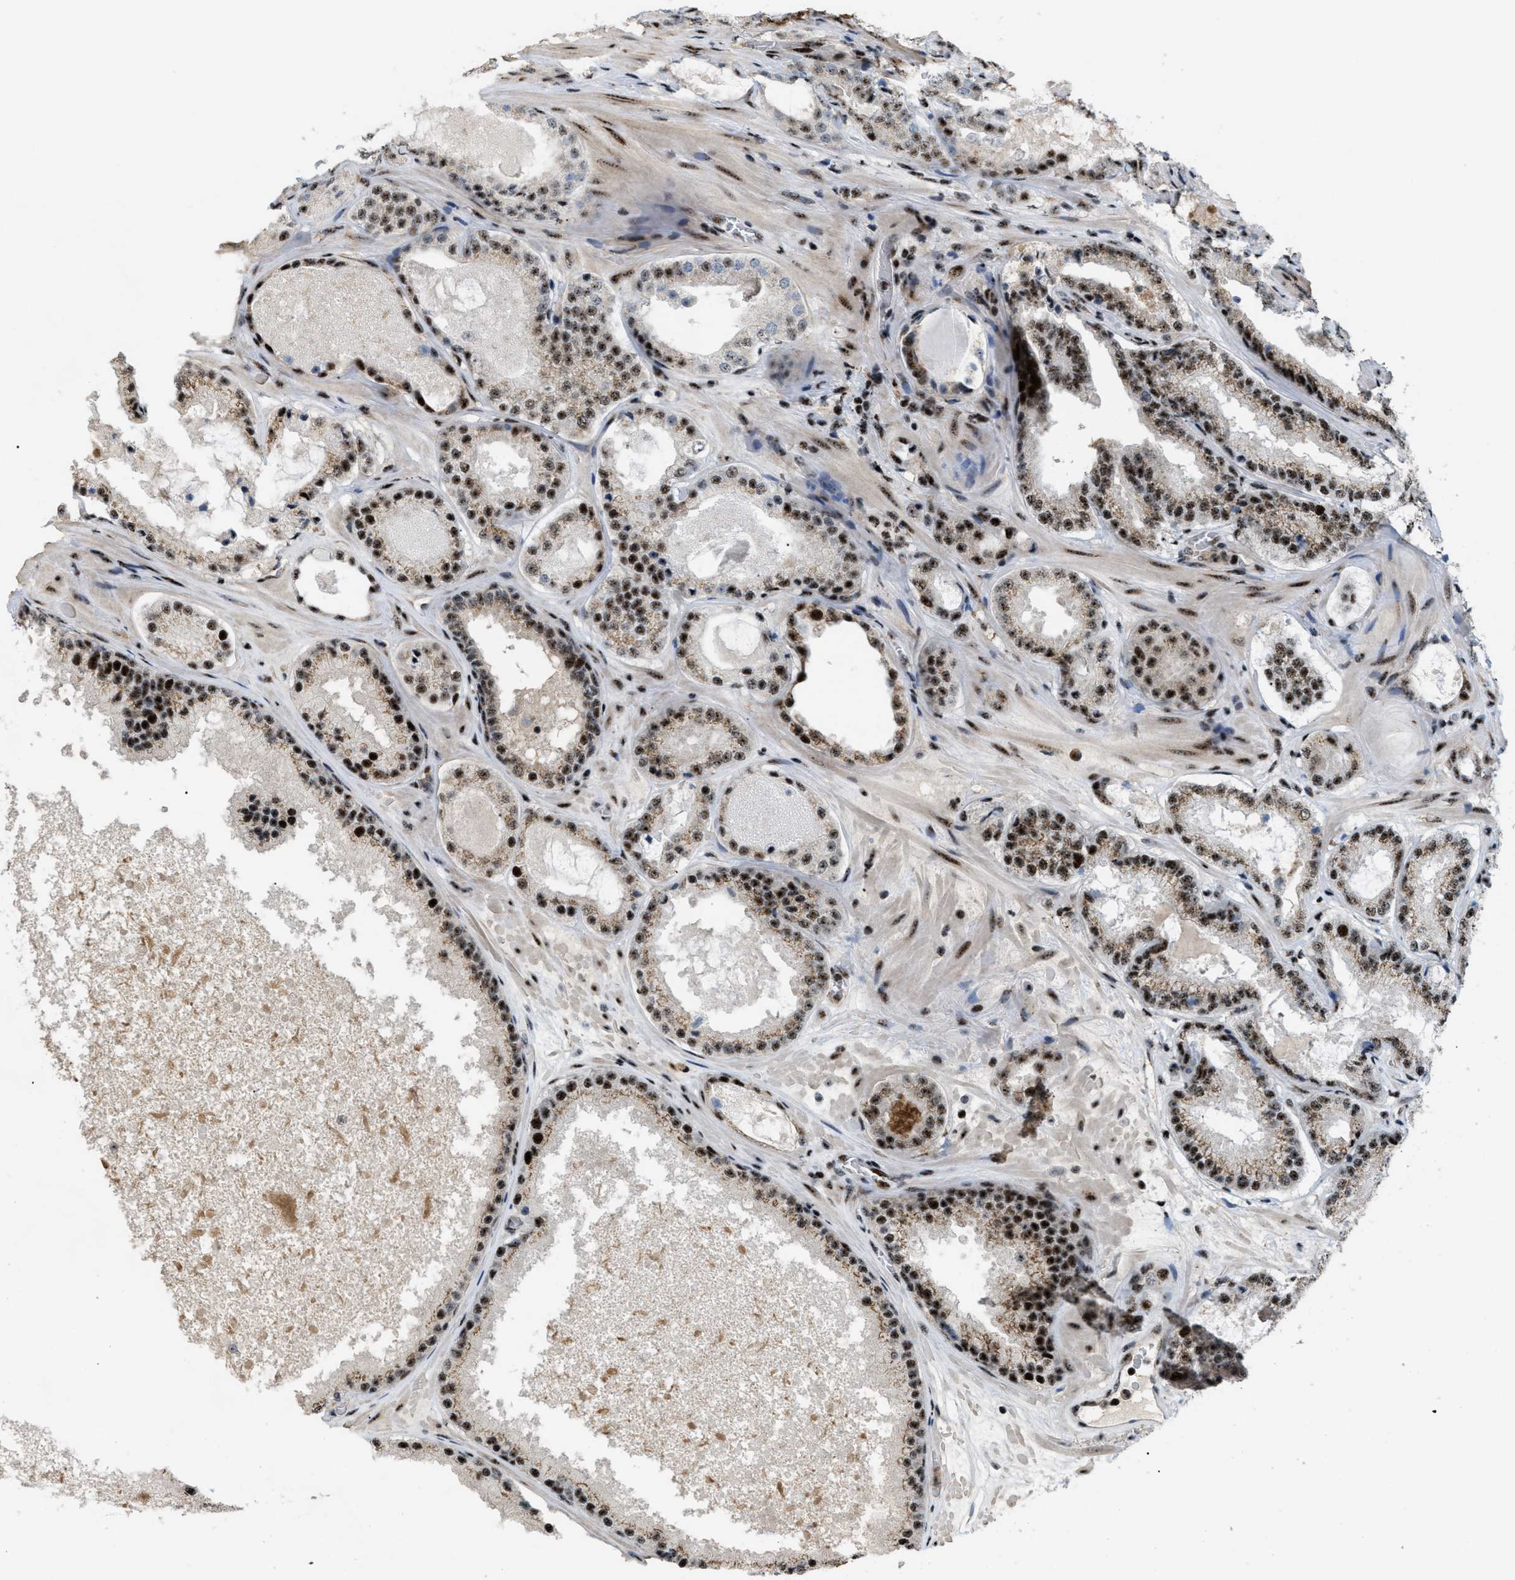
{"staining": {"intensity": "strong", "quantity": ">75%", "location": "nuclear"}, "tissue": "prostate cancer", "cell_type": "Tumor cells", "image_type": "cancer", "snomed": [{"axis": "morphology", "description": "Adenocarcinoma, High grade"}, {"axis": "topography", "description": "Prostate"}], "caption": "This is a photomicrograph of immunohistochemistry staining of prostate cancer, which shows strong positivity in the nuclear of tumor cells.", "gene": "CDR2", "patient": {"sex": "male", "age": 65}}